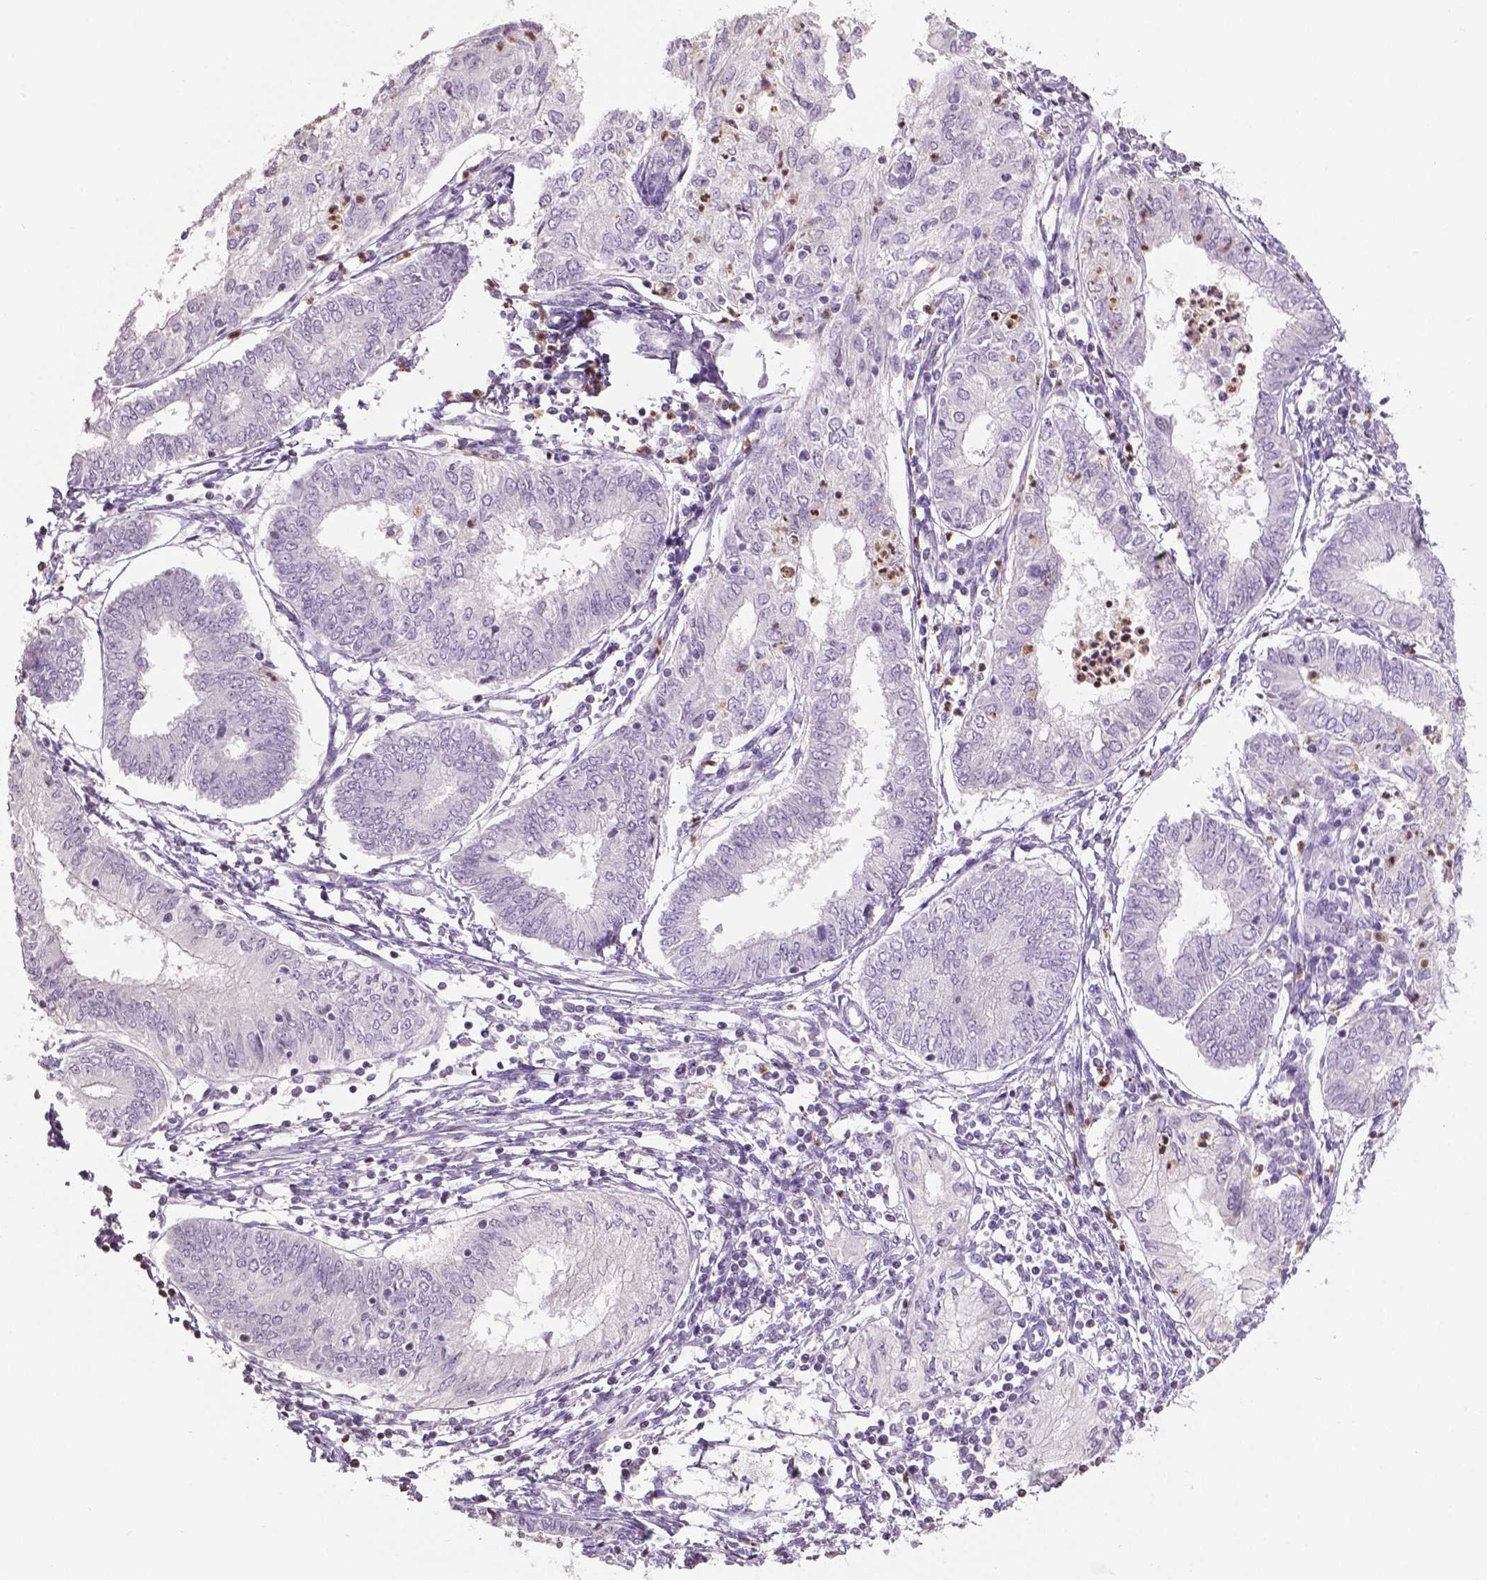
{"staining": {"intensity": "negative", "quantity": "none", "location": "none"}, "tissue": "endometrial cancer", "cell_type": "Tumor cells", "image_type": "cancer", "snomed": [{"axis": "morphology", "description": "Adenocarcinoma, NOS"}, {"axis": "topography", "description": "Endometrium"}], "caption": "Protein analysis of endometrial cancer exhibits no significant positivity in tumor cells.", "gene": "NTNG2", "patient": {"sex": "female", "age": 68}}